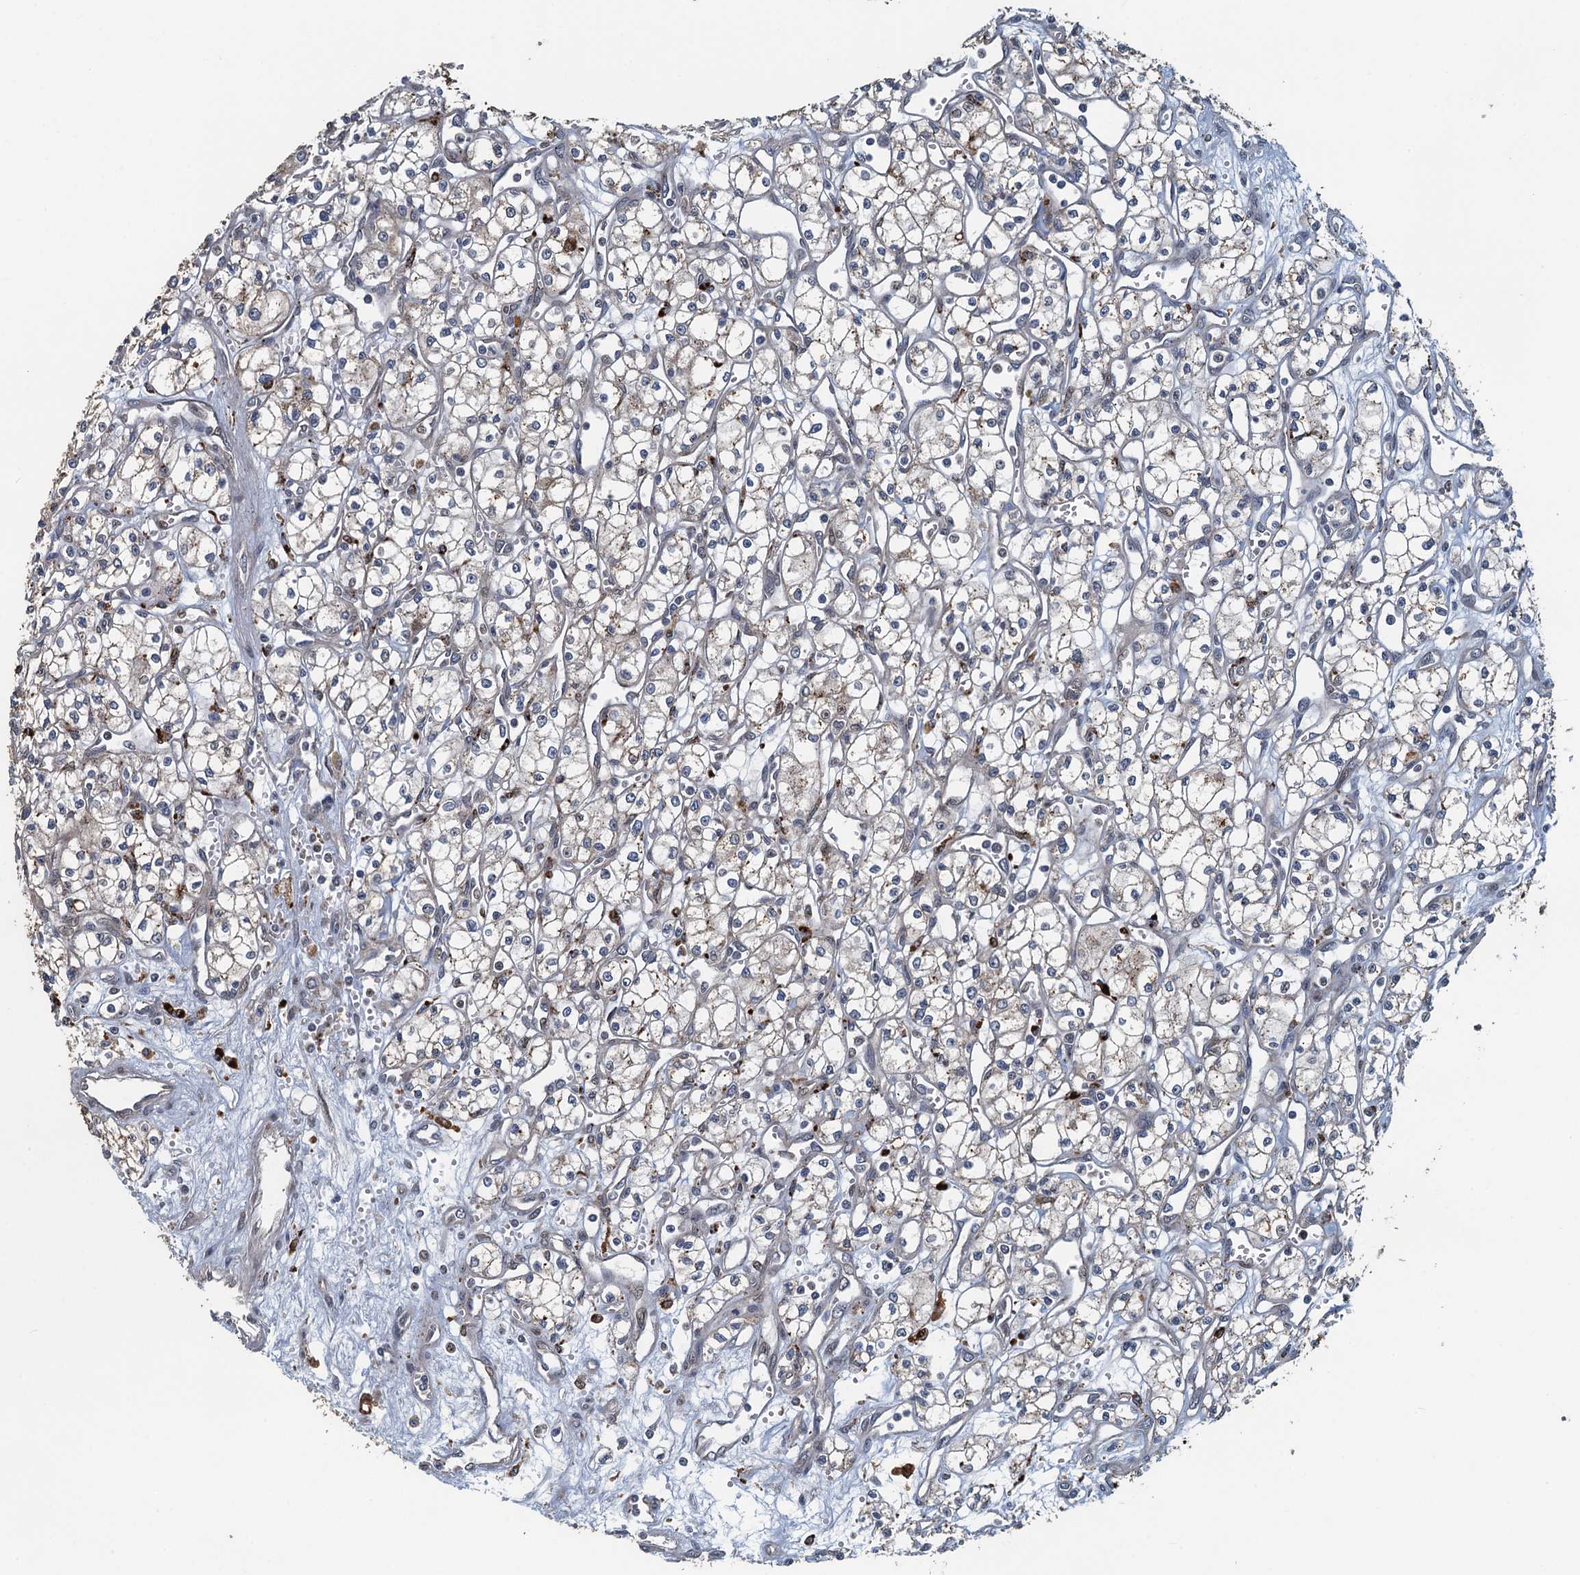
{"staining": {"intensity": "negative", "quantity": "none", "location": "none"}, "tissue": "renal cancer", "cell_type": "Tumor cells", "image_type": "cancer", "snomed": [{"axis": "morphology", "description": "Adenocarcinoma, NOS"}, {"axis": "topography", "description": "Kidney"}], "caption": "High power microscopy photomicrograph of an immunohistochemistry micrograph of adenocarcinoma (renal), revealing no significant positivity in tumor cells.", "gene": "AGRN", "patient": {"sex": "male", "age": 59}}